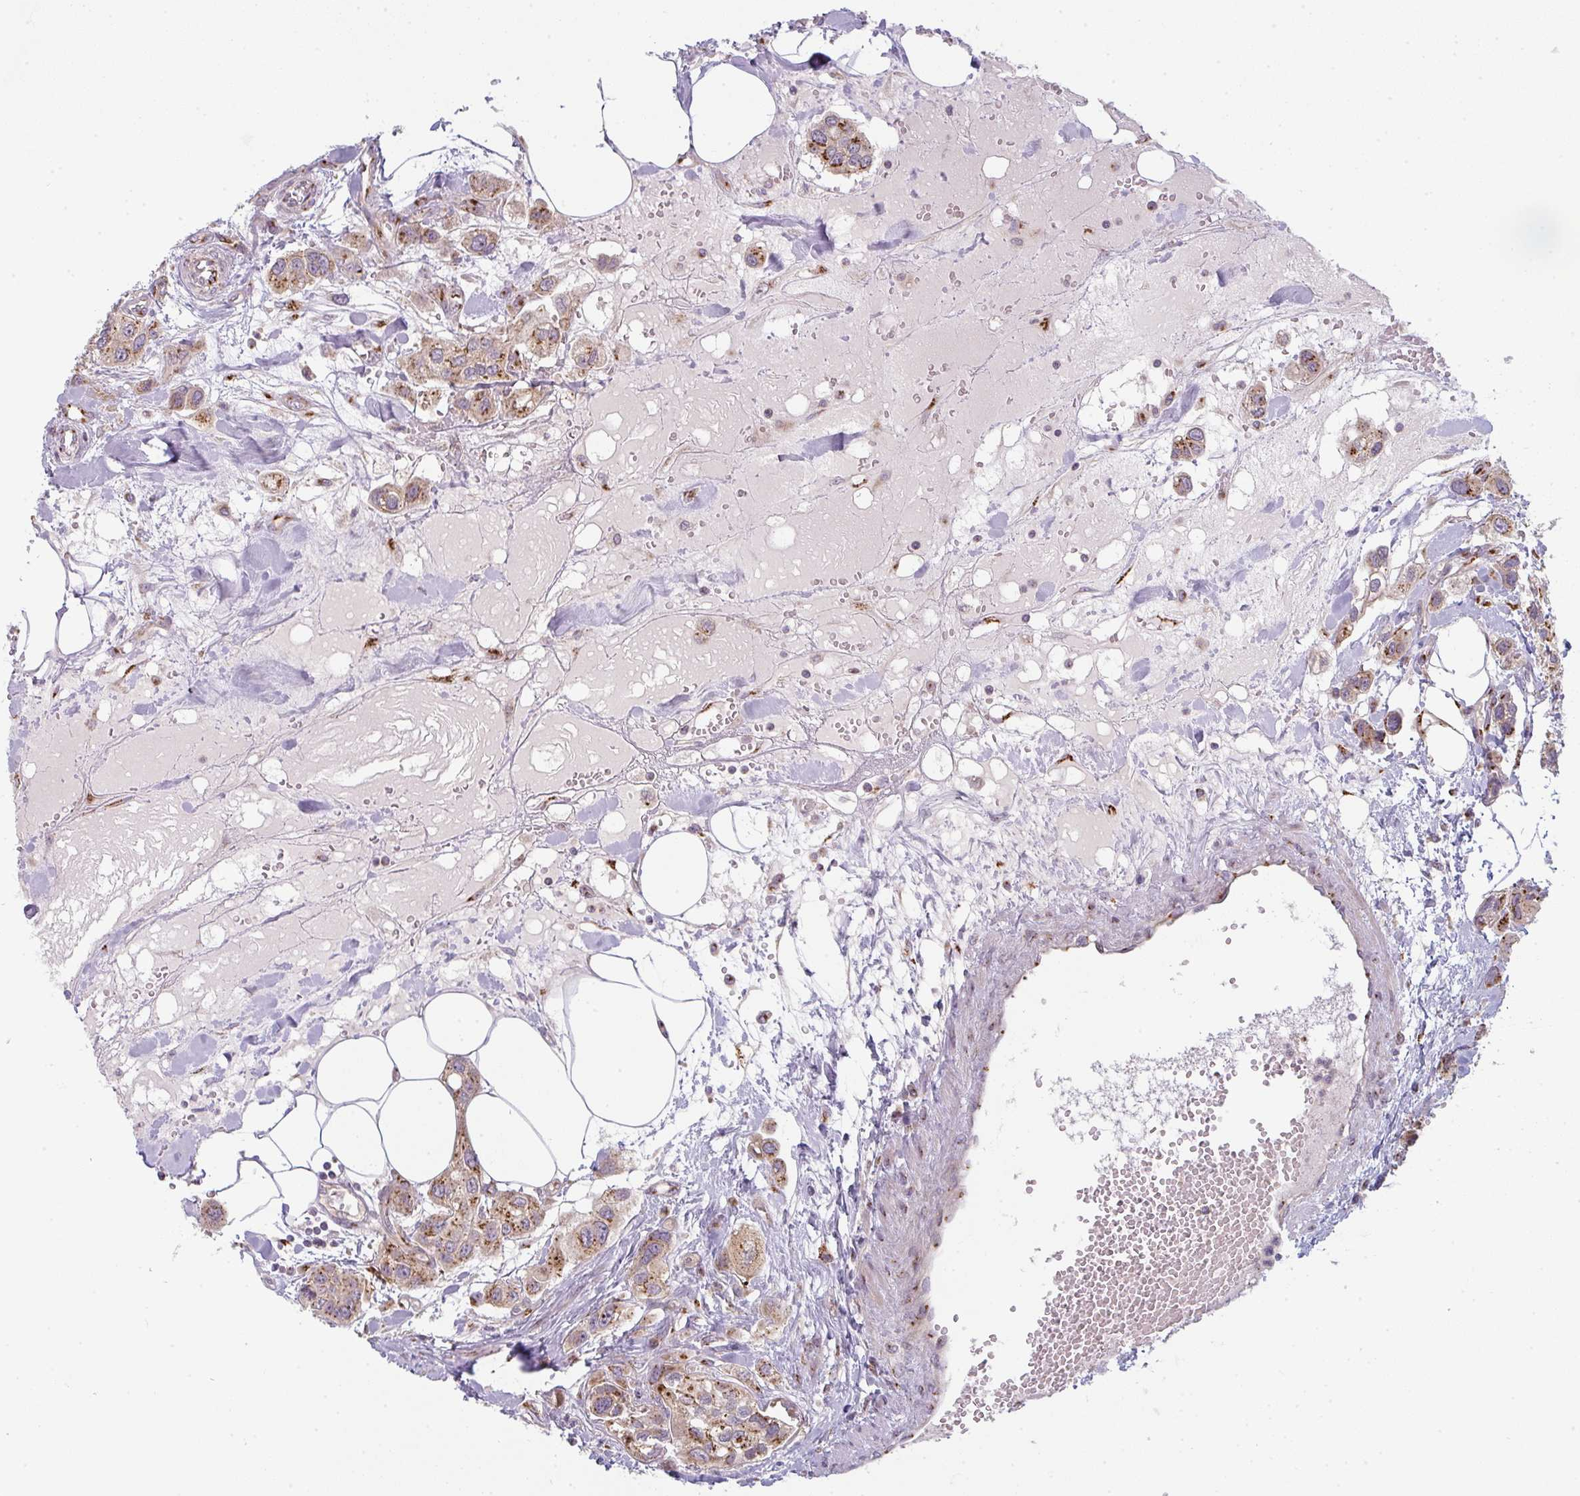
{"staining": {"intensity": "moderate", "quantity": ">75%", "location": "cytoplasmic/membranous"}, "tissue": "urothelial cancer", "cell_type": "Tumor cells", "image_type": "cancer", "snomed": [{"axis": "morphology", "description": "Urothelial carcinoma, High grade"}, {"axis": "topography", "description": "Urinary bladder"}], "caption": "Immunohistochemistry photomicrograph of urothelial carcinoma (high-grade) stained for a protein (brown), which shows medium levels of moderate cytoplasmic/membranous positivity in approximately >75% of tumor cells.", "gene": "GVQW3", "patient": {"sex": "male", "age": 67}}